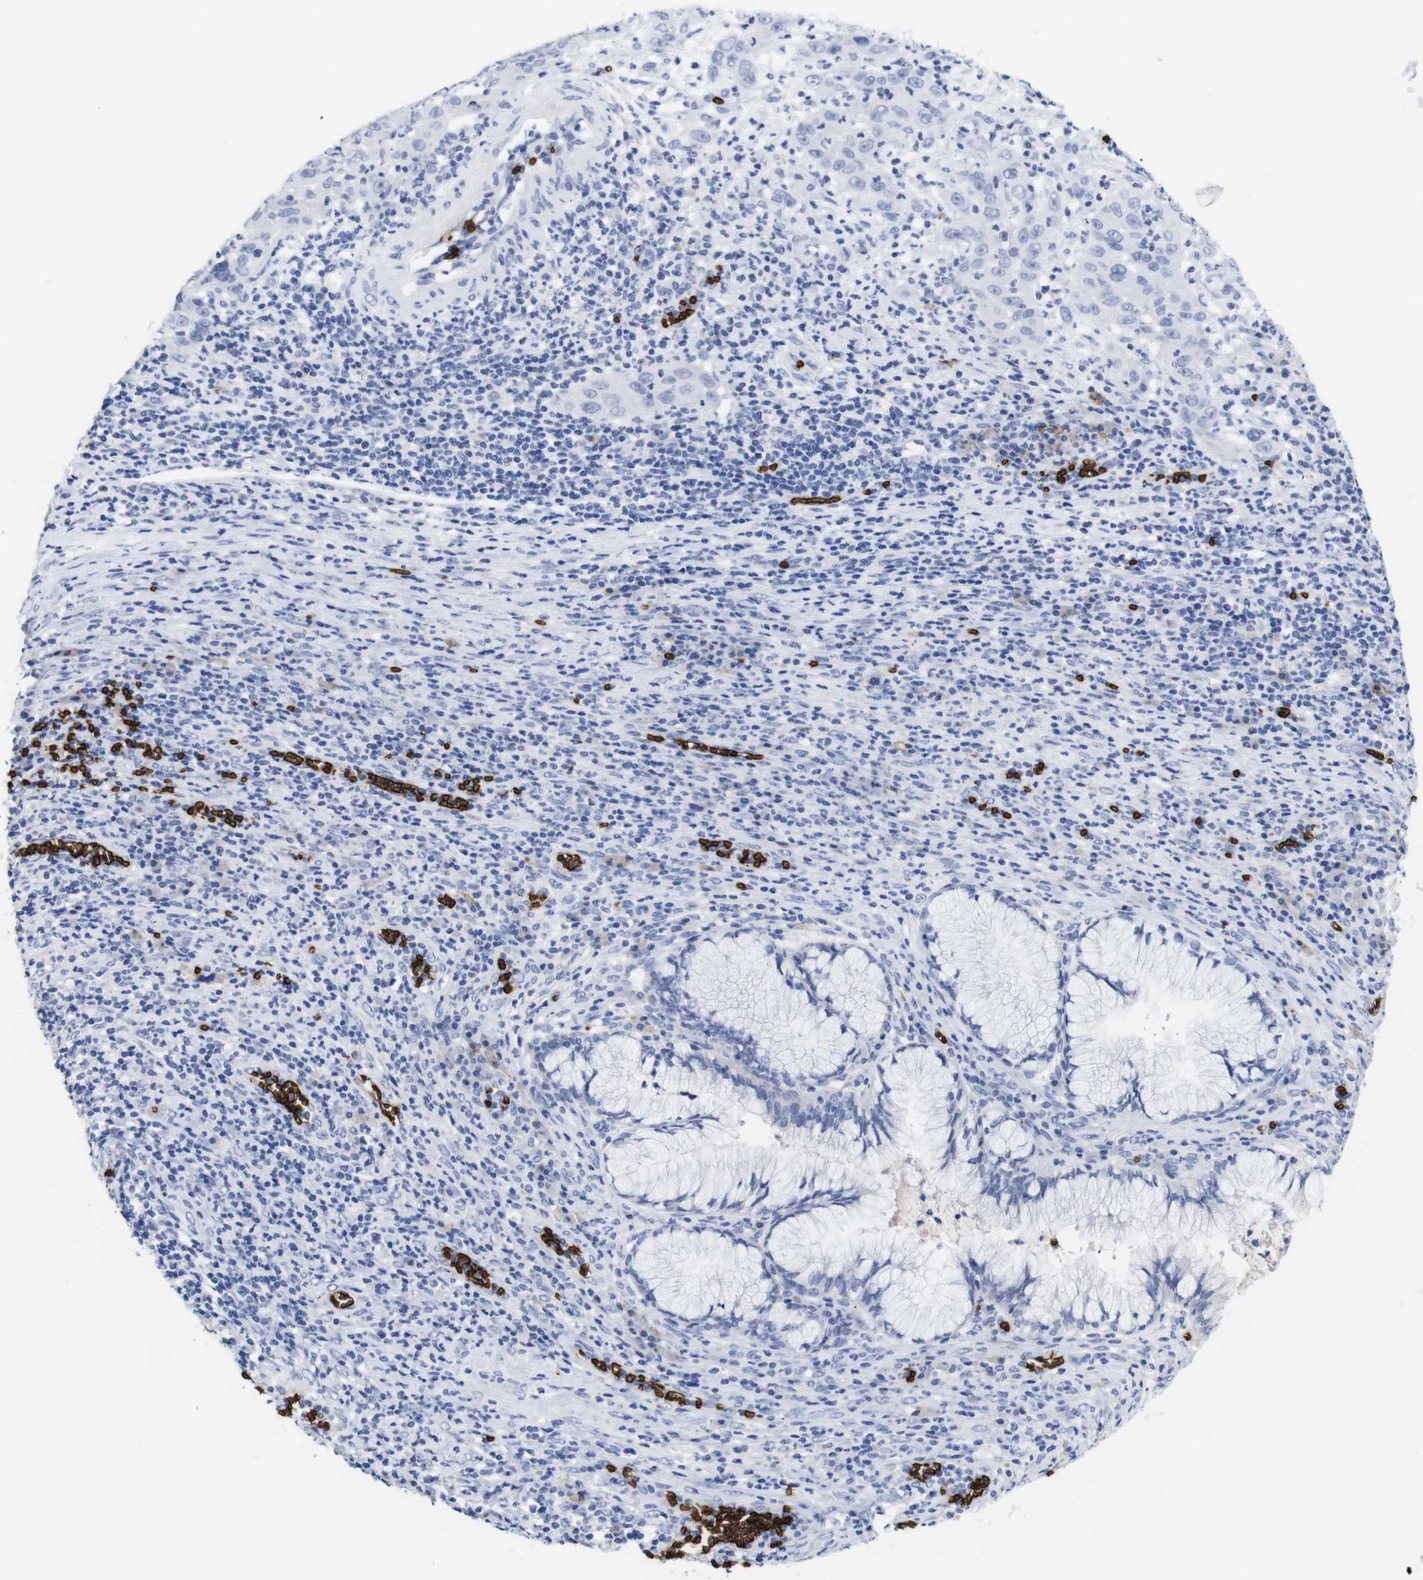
{"staining": {"intensity": "negative", "quantity": "none", "location": "none"}, "tissue": "cervical cancer", "cell_type": "Tumor cells", "image_type": "cancer", "snomed": [{"axis": "morphology", "description": "Squamous cell carcinoma, NOS"}, {"axis": "topography", "description": "Cervix"}], "caption": "IHC of human cervical cancer (squamous cell carcinoma) reveals no positivity in tumor cells.", "gene": "S1PR2", "patient": {"sex": "female", "age": 32}}